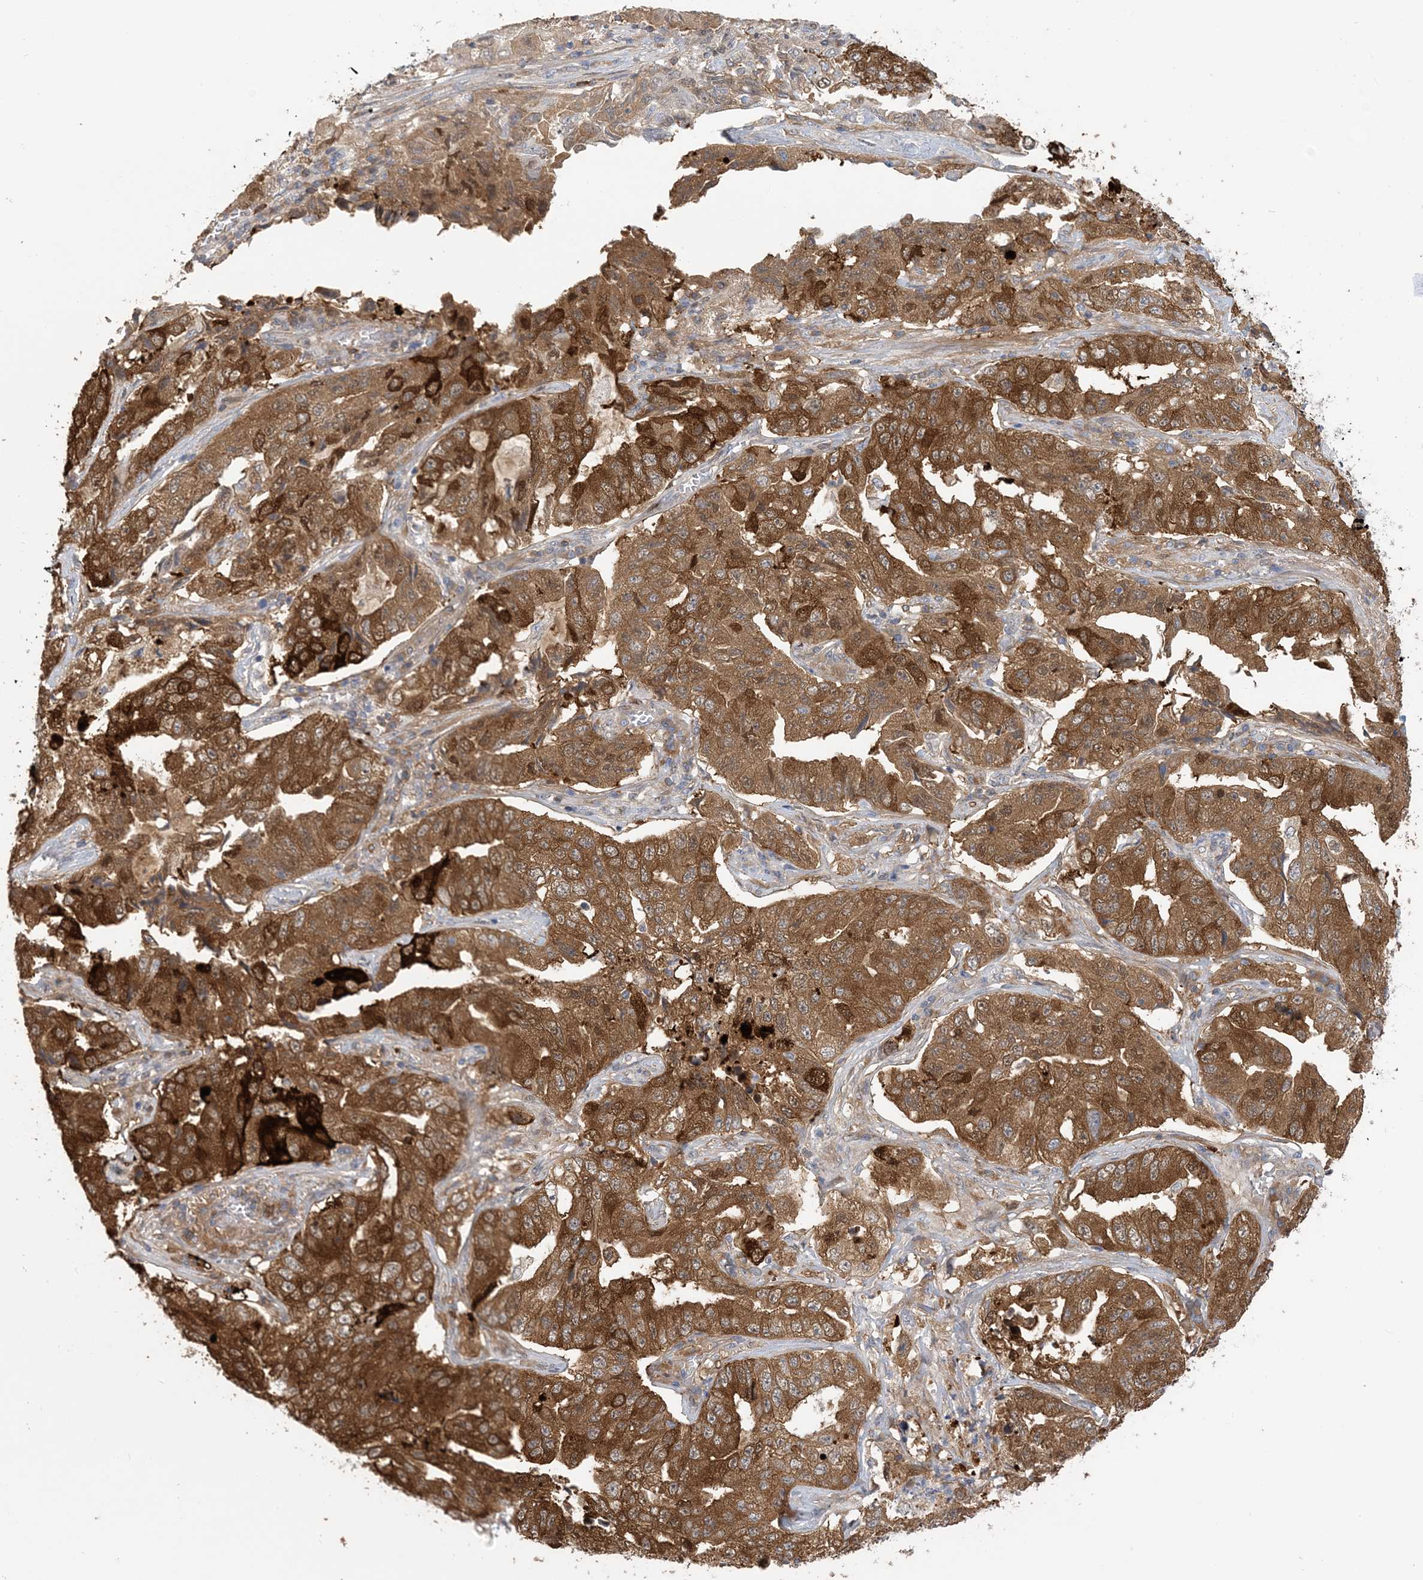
{"staining": {"intensity": "strong", "quantity": "25%-75%", "location": "cytoplasmic/membranous,nuclear"}, "tissue": "lung cancer", "cell_type": "Tumor cells", "image_type": "cancer", "snomed": [{"axis": "morphology", "description": "Adenocarcinoma, NOS"}, {"axis": "topography", "description": "Lung"}], "caption": "A high-resolution photomicrograph shows immunohistochemistry (IHC) staining of lung adenocarcinoma, which displays strong cytoplasmic/membranous and nuclear staining in about 25%-75% of tumor cells.", "gene": "ZC3H12A", "patient": {"sex": "female", "age": 51}}